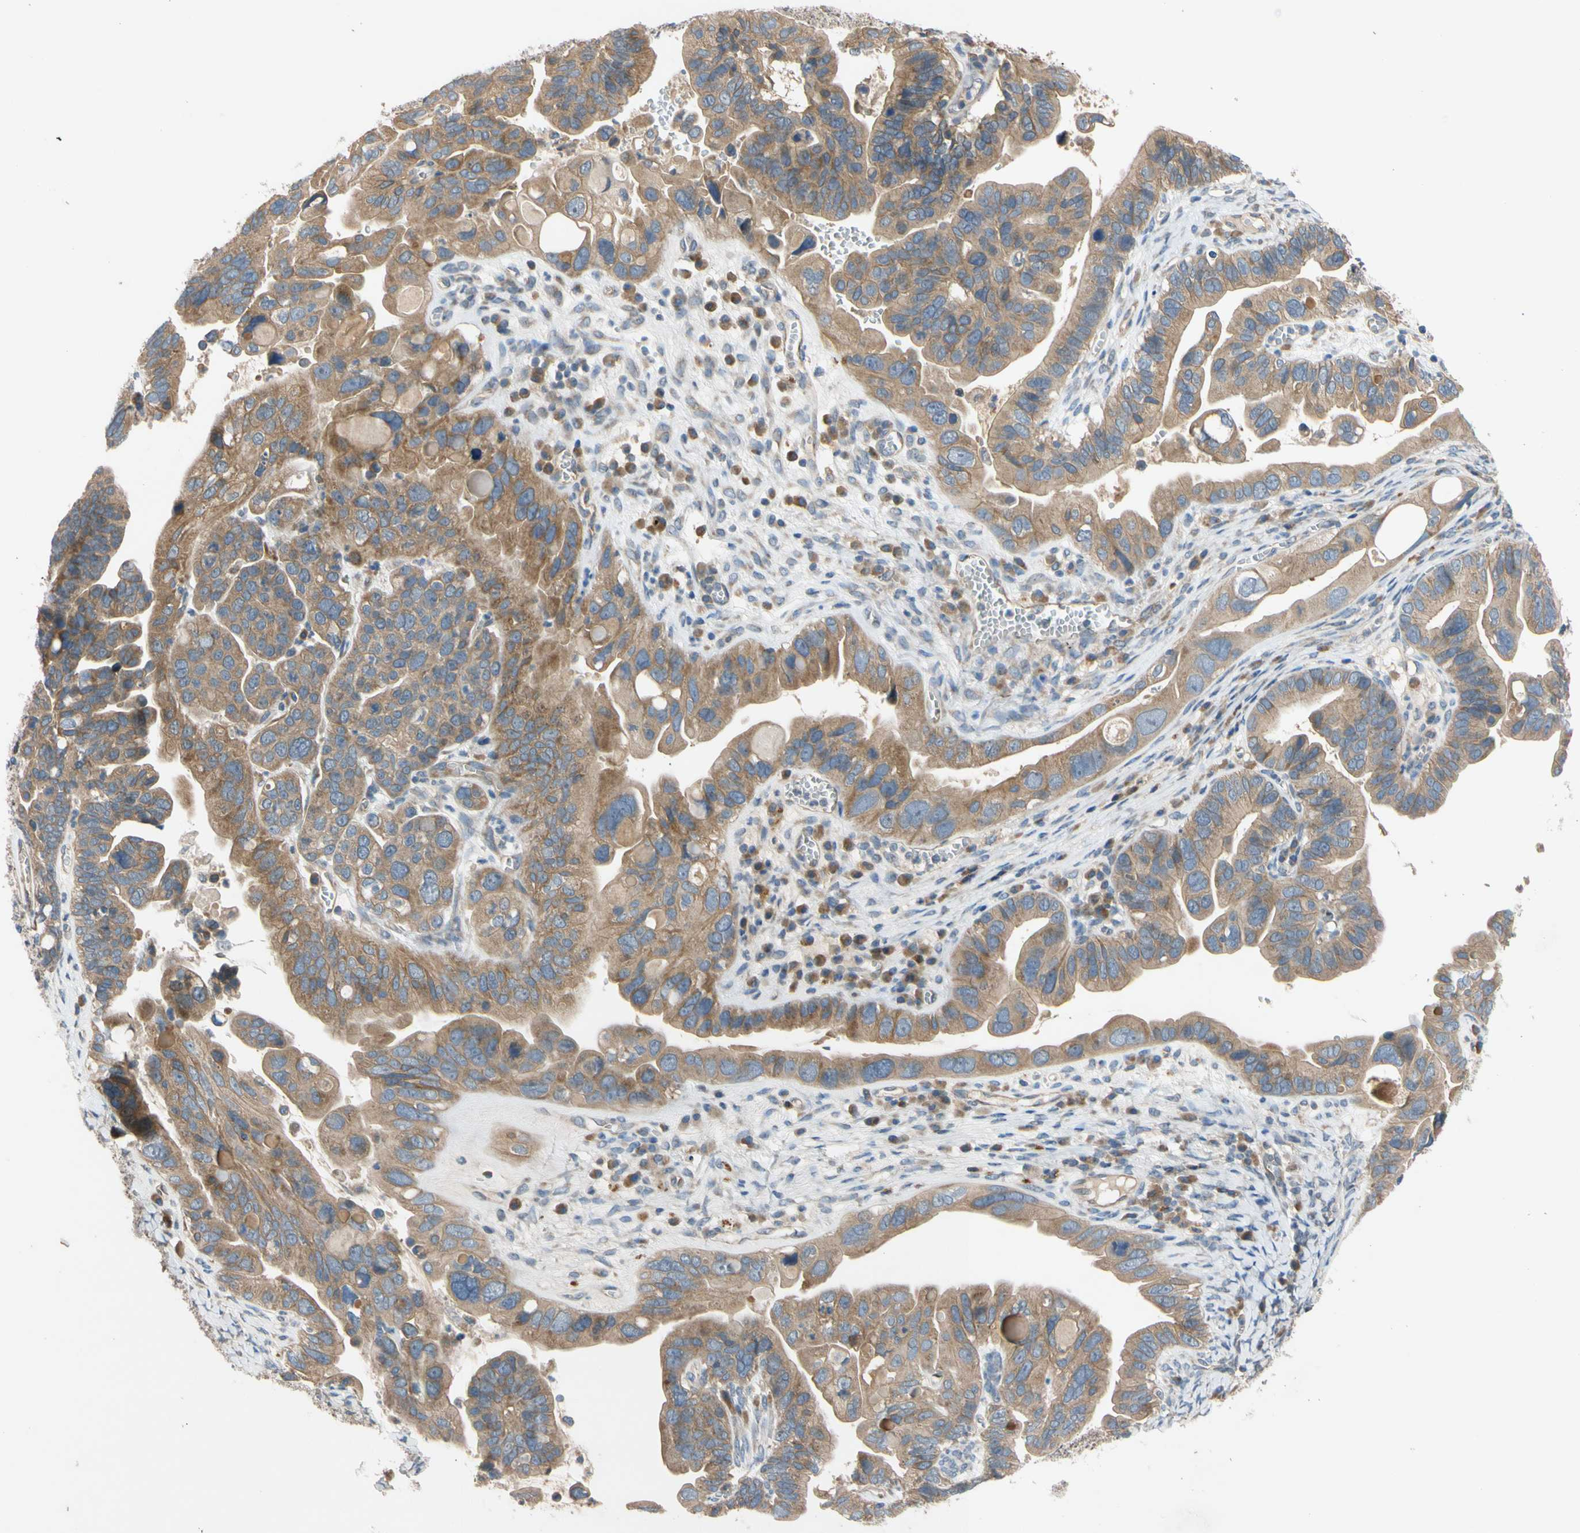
{"staining": {"intensity": "moderate", "quantity": ">75%", "location": "cytoplasmic/membranous"}, "tissue": "ovarian cancer", "cell_type": "Tumor cells", "image_type": "cancer", "snomed": [{"axis": "morphology", "description": "Cystadenocarcinoma, serous, NOS"}, {"axis": "topography", "description": "Ovary"}], "caption": "Ovarian serous cystadenocarcinoma was stained to show a protein in brown. There is medium levels of moderate cytoplasmic/membranous positivity in approximately >75% of tumor cells. (DAB IHC, brown staining for protein, blue staining for nuclei).", "gene": "MBTPS2", "patient": {"sex": "female", "age": 56}}